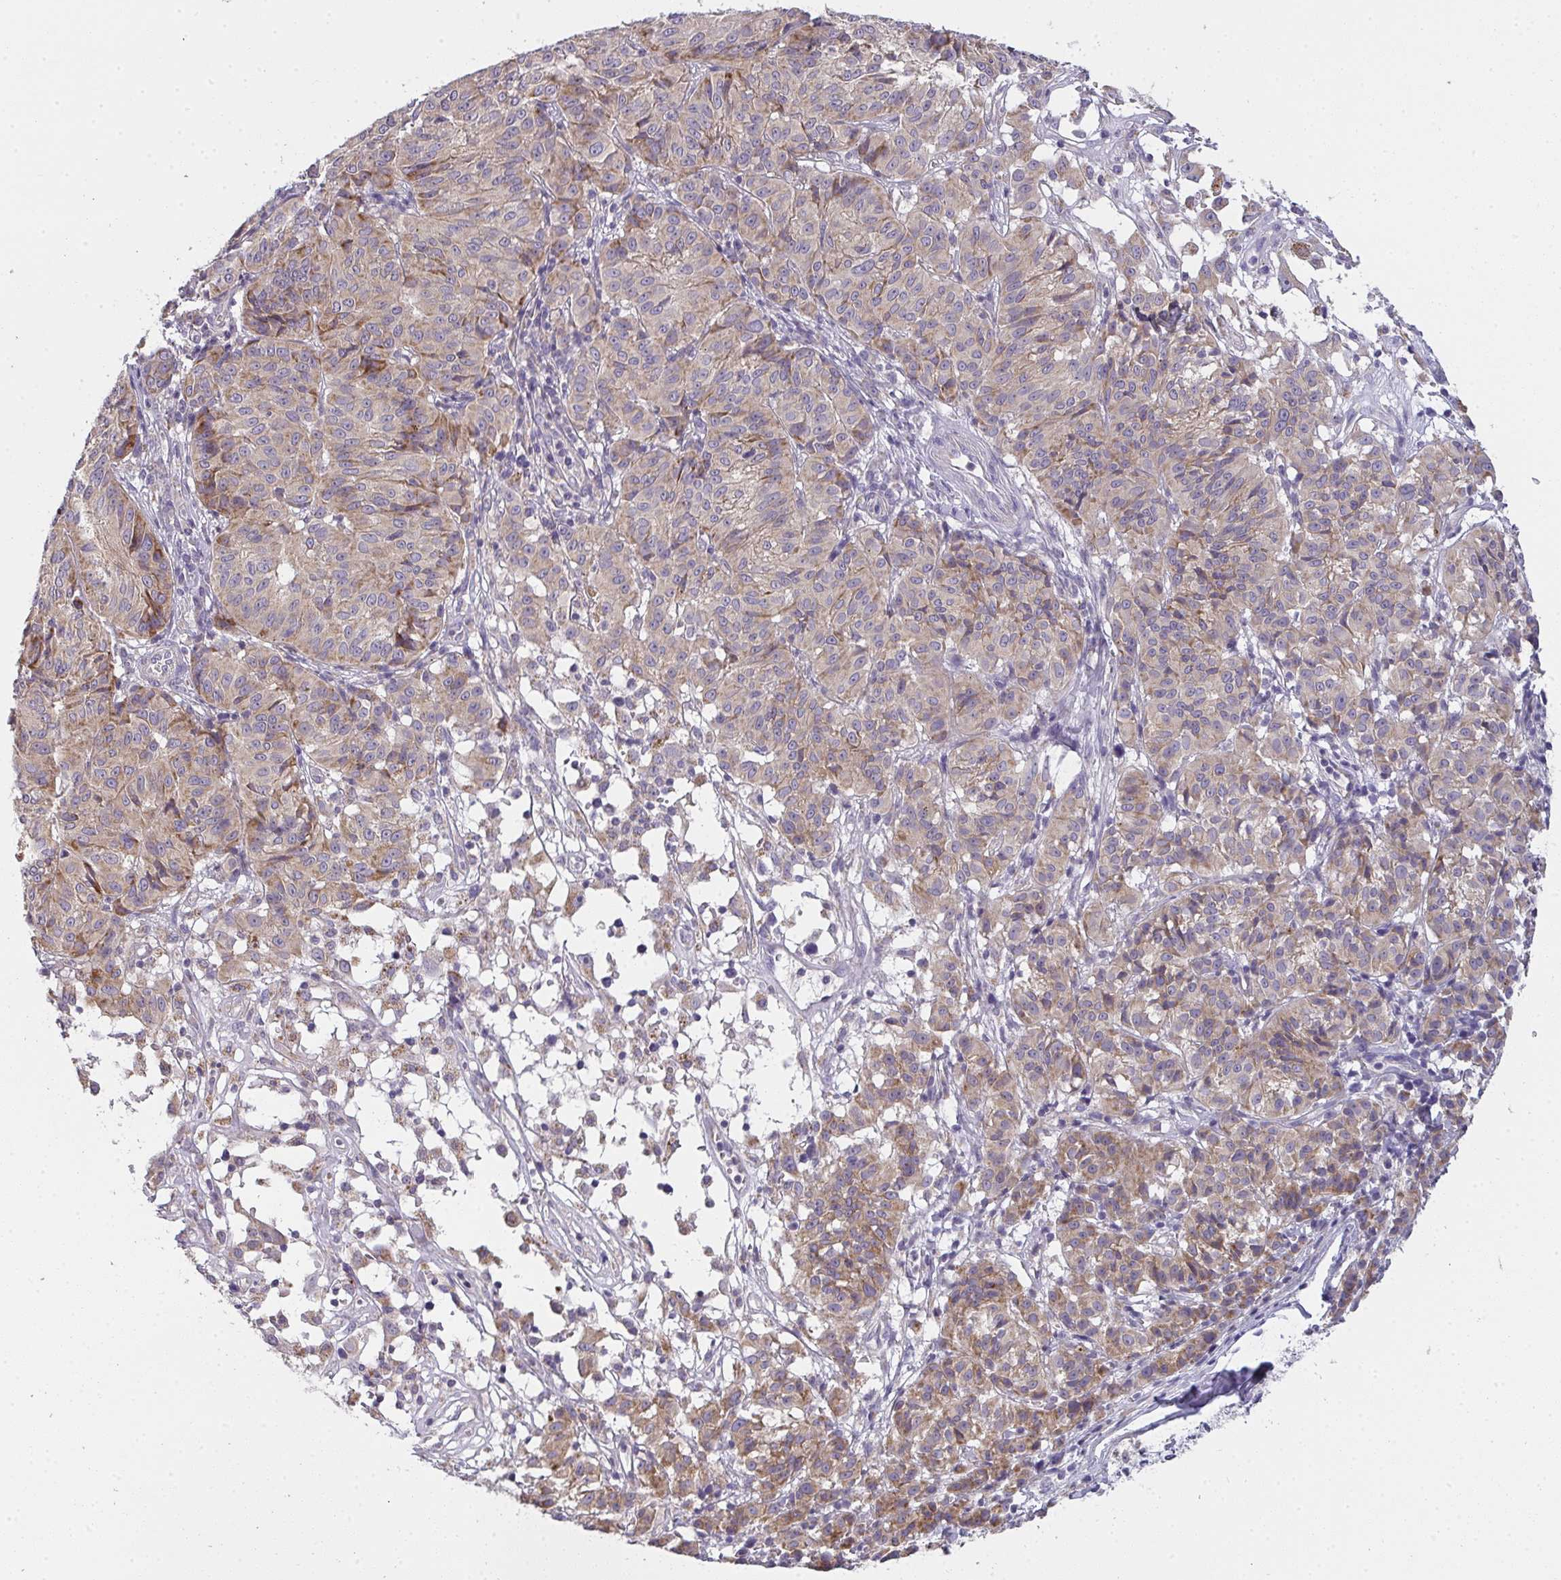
{"staining": {"intensity": "moderate", "quantity": "25%-75%", "location": "cytoplasmic/membranous"}, "tissue": "melanoma", "cell_type": "Tumor cells", "image_type": "cancer", "snomed": [{"axis": "morphology", "description": "Malignant melanoma, NOS"}, {"axis": "topography", "description": "Skin"}], "caption": "A brown stain highlights moderate cytoplasmic/membranous positivity of a protein in malignant melanoma tumor cells.", "gene": "TMEM219", "patient": {"sex": "female", "age": 72}}